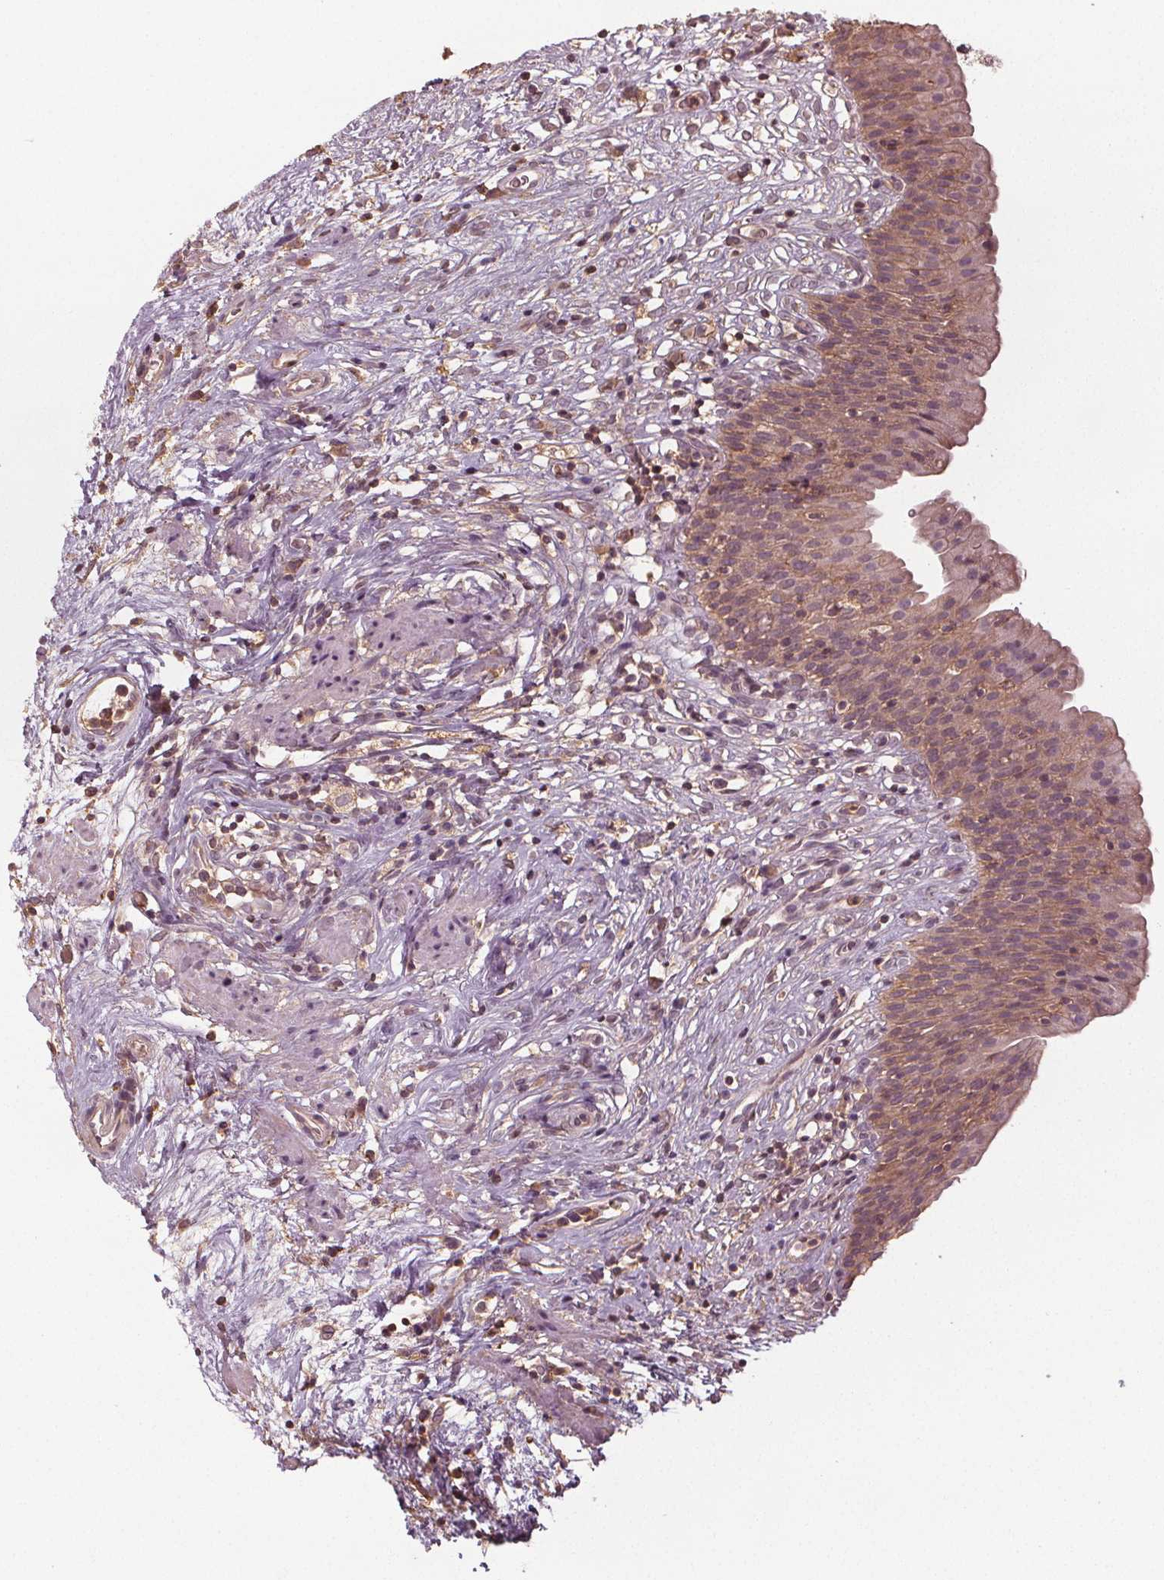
{"staining": {"intensity": "moderate", "quantity": ">75%", "location": "cytoplasmic/membranous"}, "tissue": "urinary bladder", "cell_type": "Urothelial cells", "image_type": "normal", "snomed": [{"axis": "morphology", "description": "Normal tissue, NOS"}, {"axis": "topography", "description": "Urinary bladder"}], "caption": "Immunohistochemical staining of benign human urinary bladder reveals >75% levels of moderate cytoplasmic/membranous protein staining in approximately >75% of urothelial cells.", "gene": "GNB2", "patient": {"sex": "male", "age": 76}}